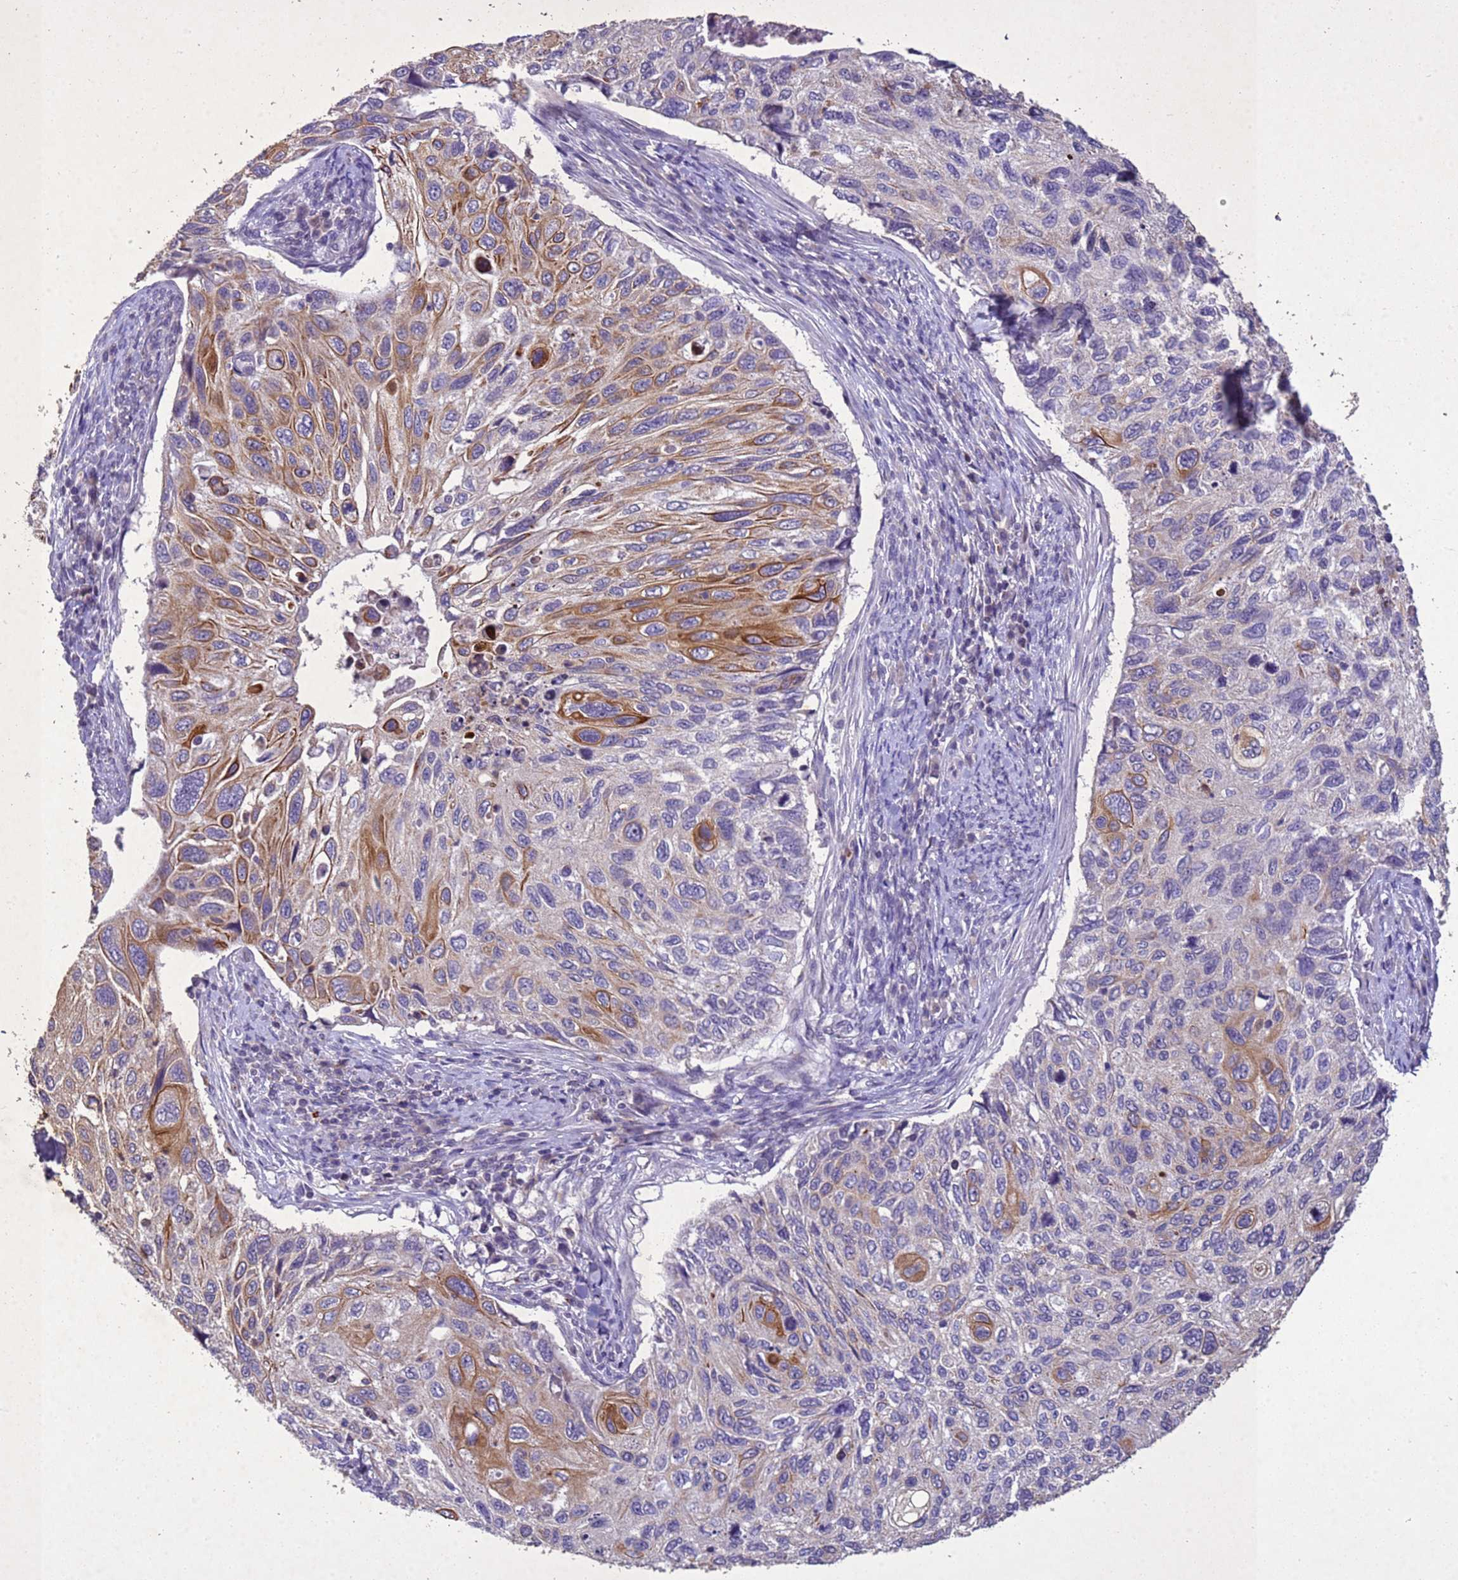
{"staining": {"intensity": "moderate", "quantity": "25%-75%", "location": "cytoplasmic/membranous"}, "tissue": "cervical cancer", "cell_type": "Tumor cells", "image_type": "cancer", "snomed": [{"axis": "morphology", "description": "Squamous cell carcinoma, NOS"}, {"axis": "topography", "description": "Cervix"}], "caption": "Immunohistochemical staining of squamous cell carcinoma (cervical) demonstrates medium levels of moderate cytoplasmic/membranous positivity in about 25%-75% of tumor cells. (DAB IHC, brown staining for protein, blue staining for nuclei).", "gene": "NLRP11", "patient": {"sex": "female", "age": 70}}